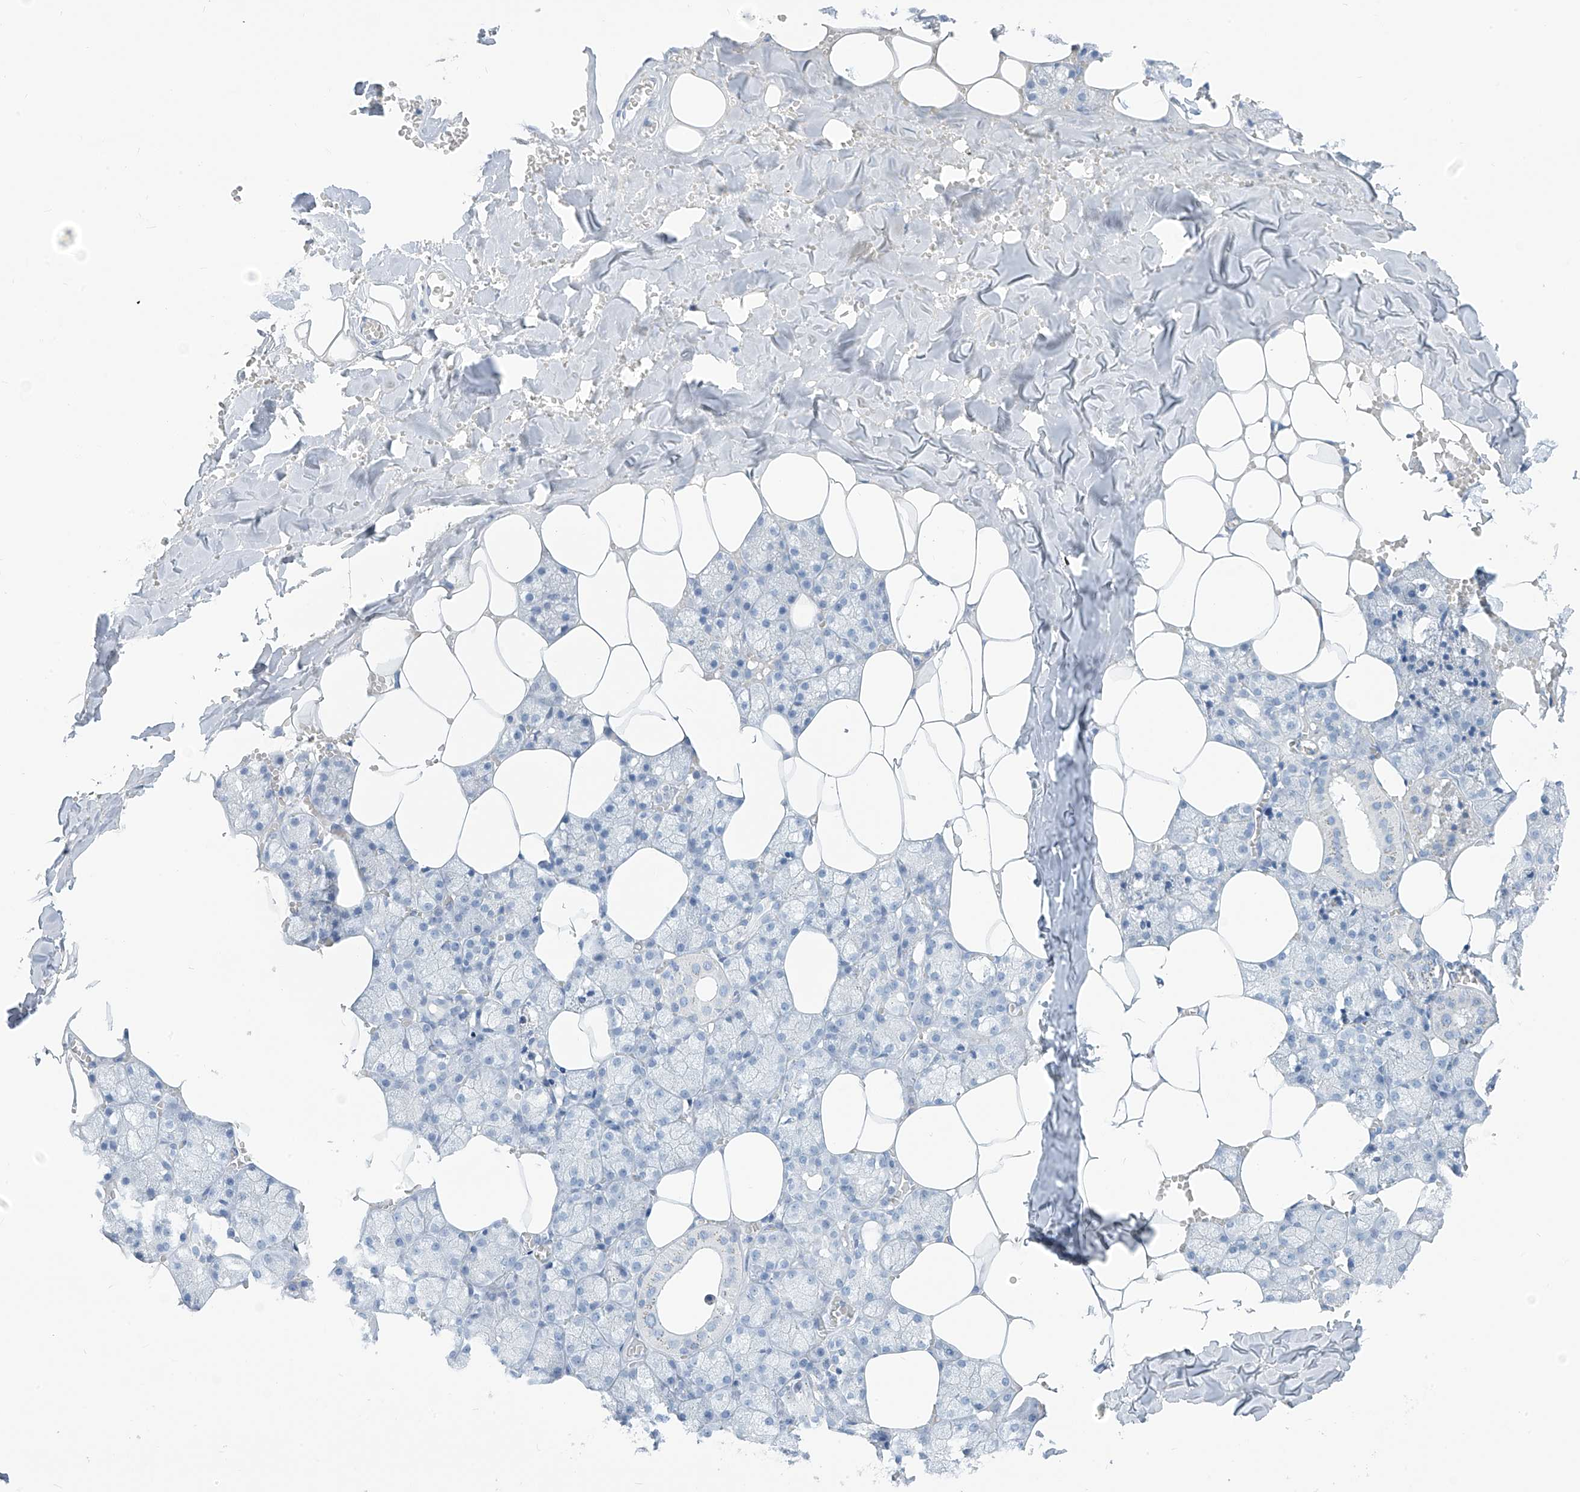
{"staining": {"intensity": "negative", "quantity": "none", "location": "none"}, "tissue": "salivary gland", "cell_type": "Glandular cells", "image_type": "normal", "snomed": [{"axis": "morphology", "description": "Normal tissue, NOS"}, {"axis": "topography", "description": "Salivary gland"}], "caption": "Glandular cells are negative for protein expression in unremarkable human salivary gland. Nuclei are stained in blue.", "gene": "SGO2", "patient": {"sex": "male", "age": 62}}